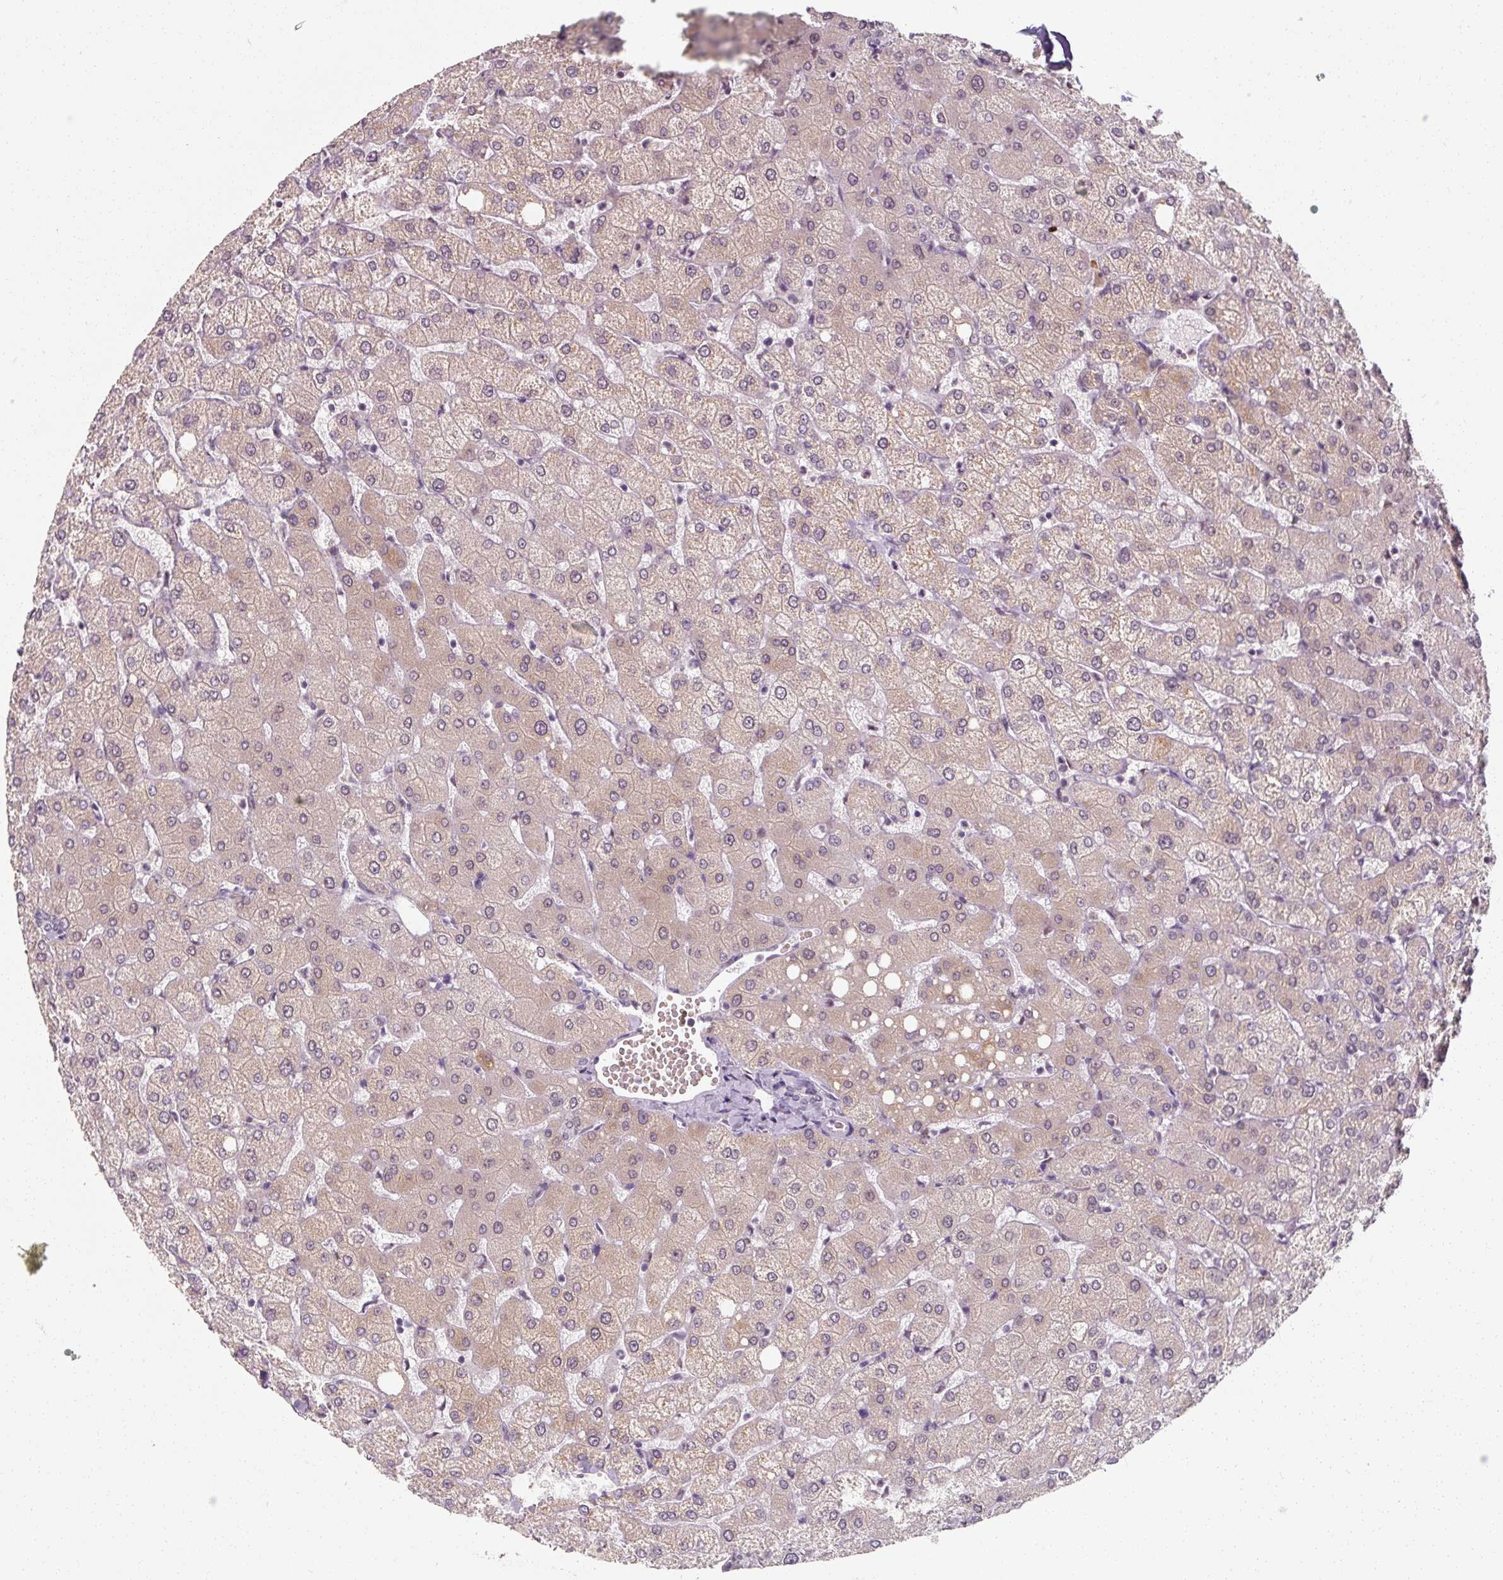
{"staining": {"intensity": "negative", "quantity": "none", "location": "none"}, "tissue": "liver", "cell_type": "Cholangiocytes", "image_type": "normal", "snomed": [{"axis": "morphology", "description": "Normal tissue, NOS"}, {"axis": "topography", "description": "Liver"}], "caption": "High power microscopy image of an immunohistochemistry micrograph of unremarkable liver, revealing no significant positivity in cholangiocytes.", "gene": "ENSG00000291316", "patient": {"sex": "female", "age": 54}}